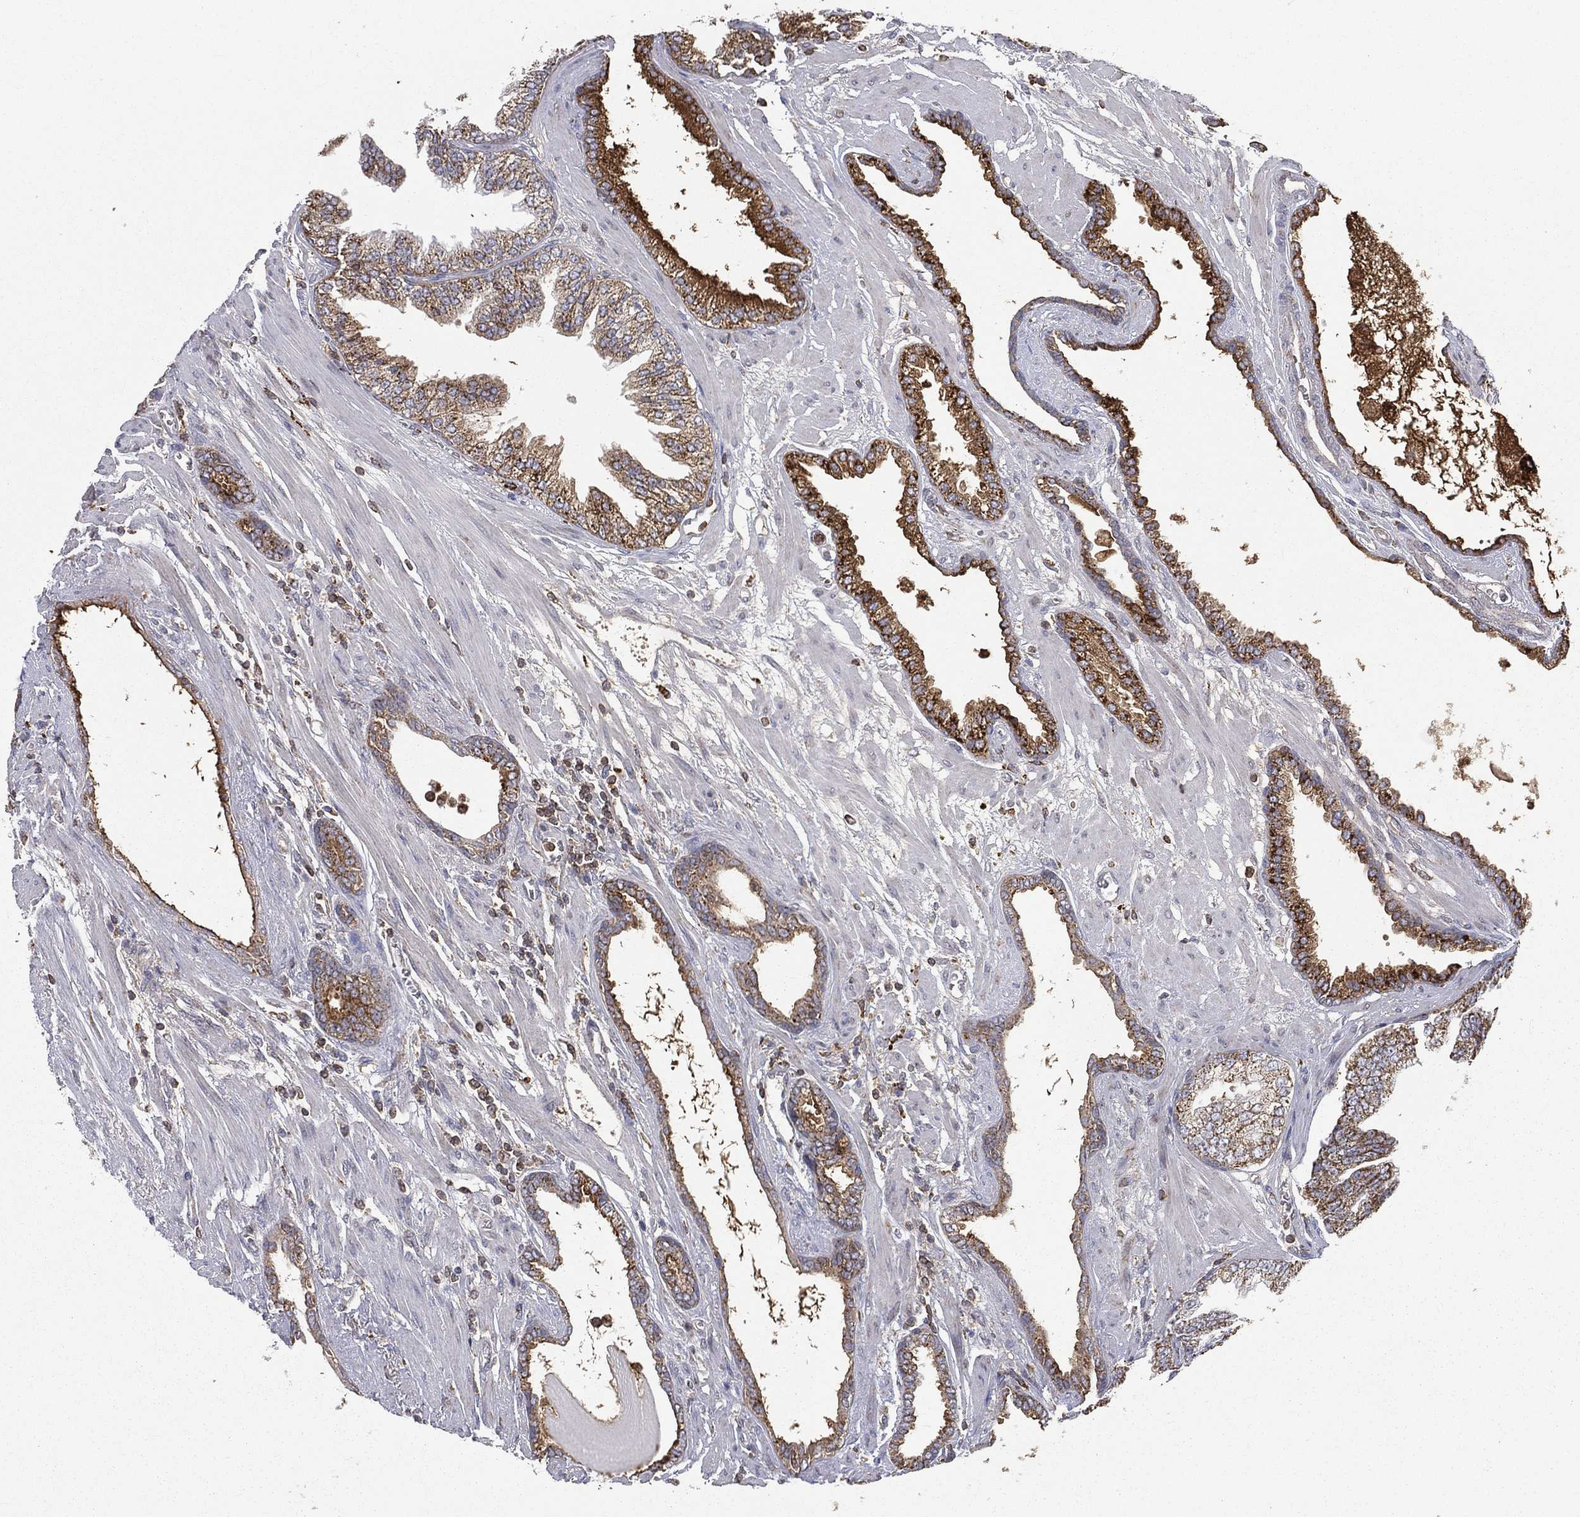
{"staining": {"intensity": "strong", "quantity": "25%-75%", "location": "cytoplasmic/membranous"}, "tissue": "prostate cancer", "cell_type": "Tumor cells", "image_type": "cancer", "snomed": [{"axis": "morphology", "description": "Adenocarcinoma, Low grade"}, {"axis": "topography", "description": "Prostate"}], "caption": "Immunohistochemical staining of prostate adenocarcinoma (low-grade) displays strong cytoplasmic/membranous protein staining in approximately 25%-75% of tumor cells.", "gene": "RIN3", "patient": {"sex": "male", "age": 69}}